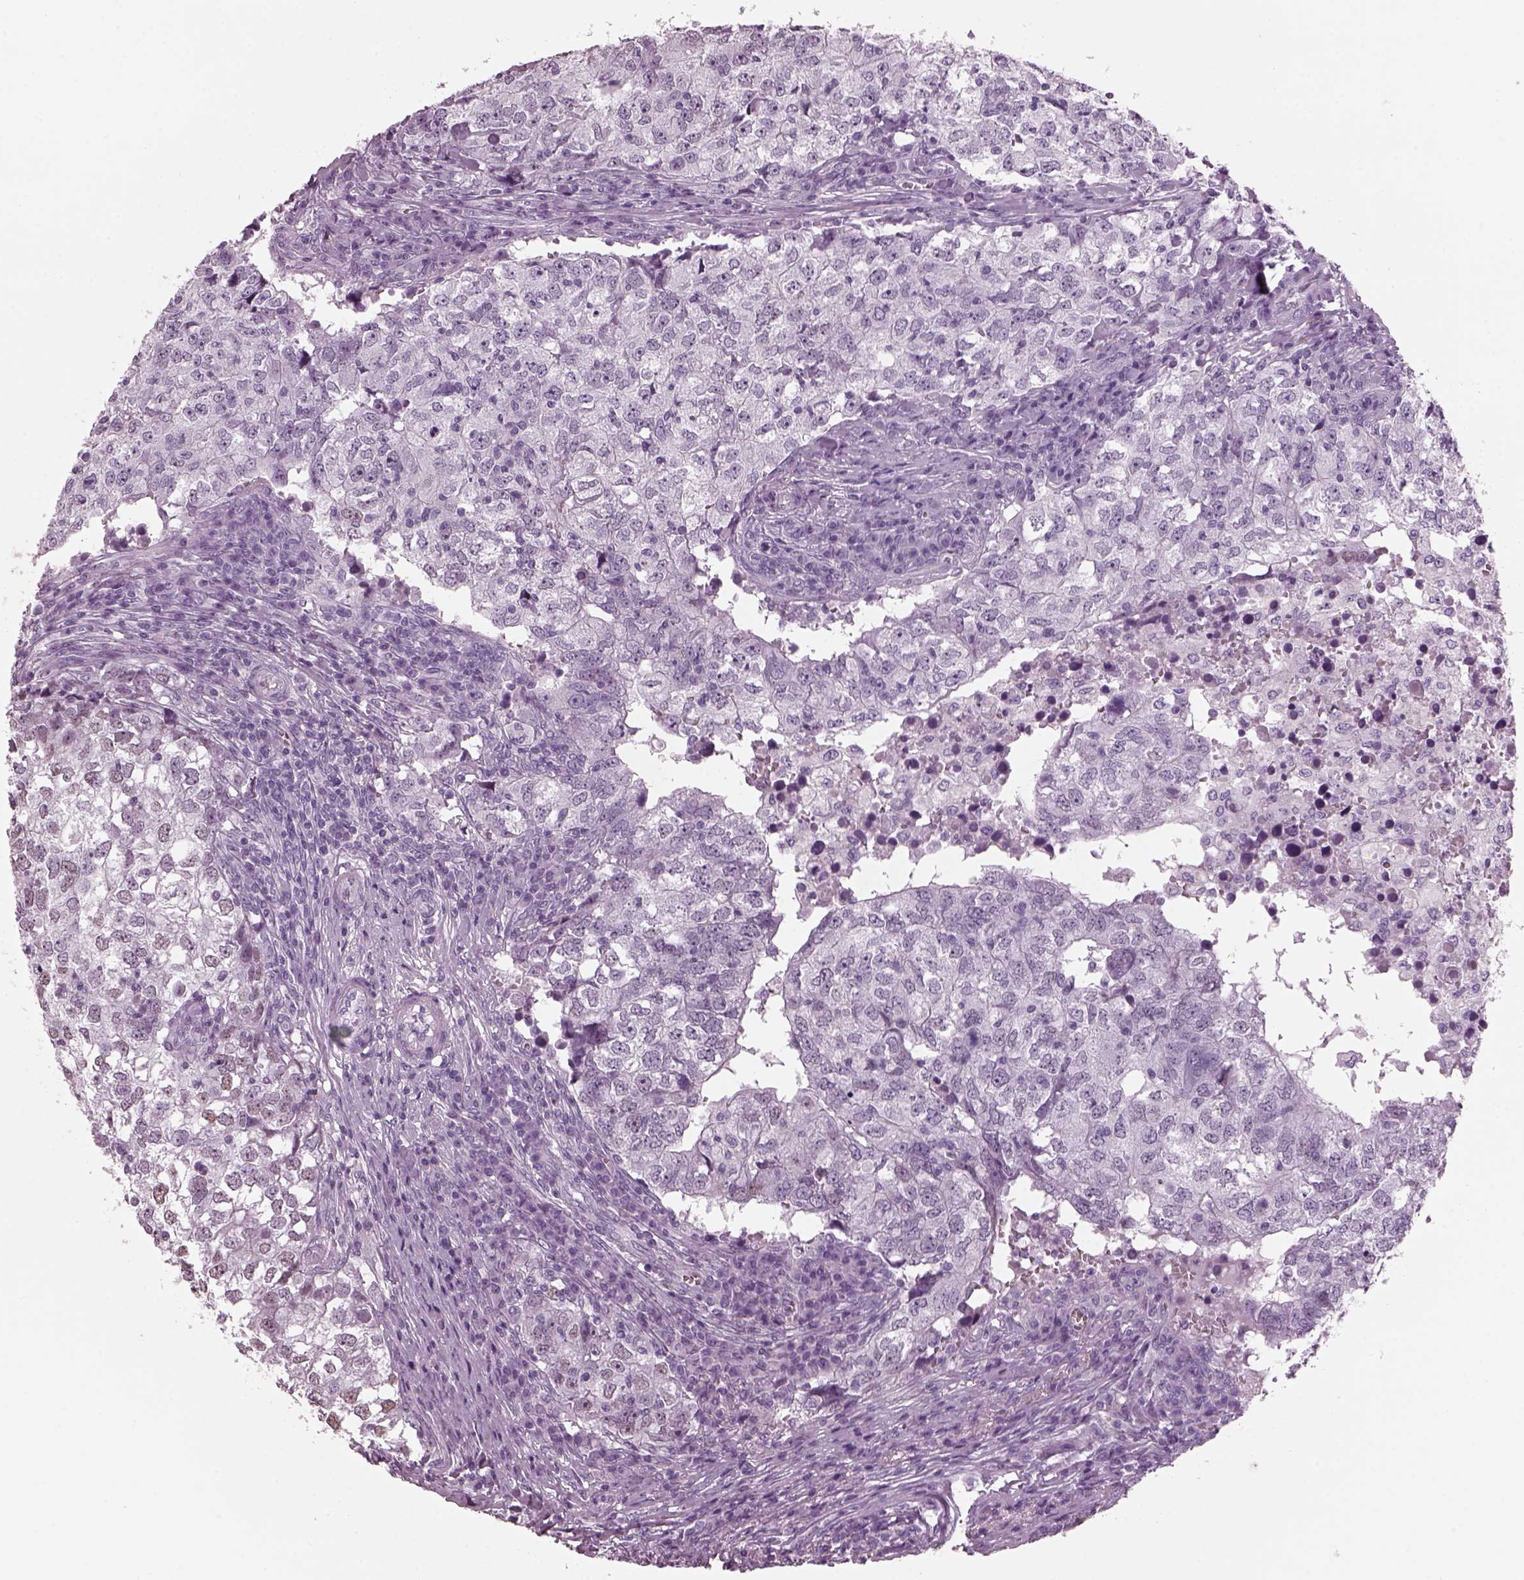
{"staining": {"intensity": "weak", "quantity": "<25%", "location": "nuclear"}, "tissue": "breast cancer", "cell_type": "Tumor cells", "image_type": "cancer", "snomed": [{"axis": "morphology", "description": "Duct carcinoma"}, {"axis": "topography", "description": "Breast"}], "caption": "There is no significant staining in tumor cells of breast cancer (invasive ductal carcinoma).", "gene": "KRTAP3-2", "patient": {"sex": "female", "age": 30}}